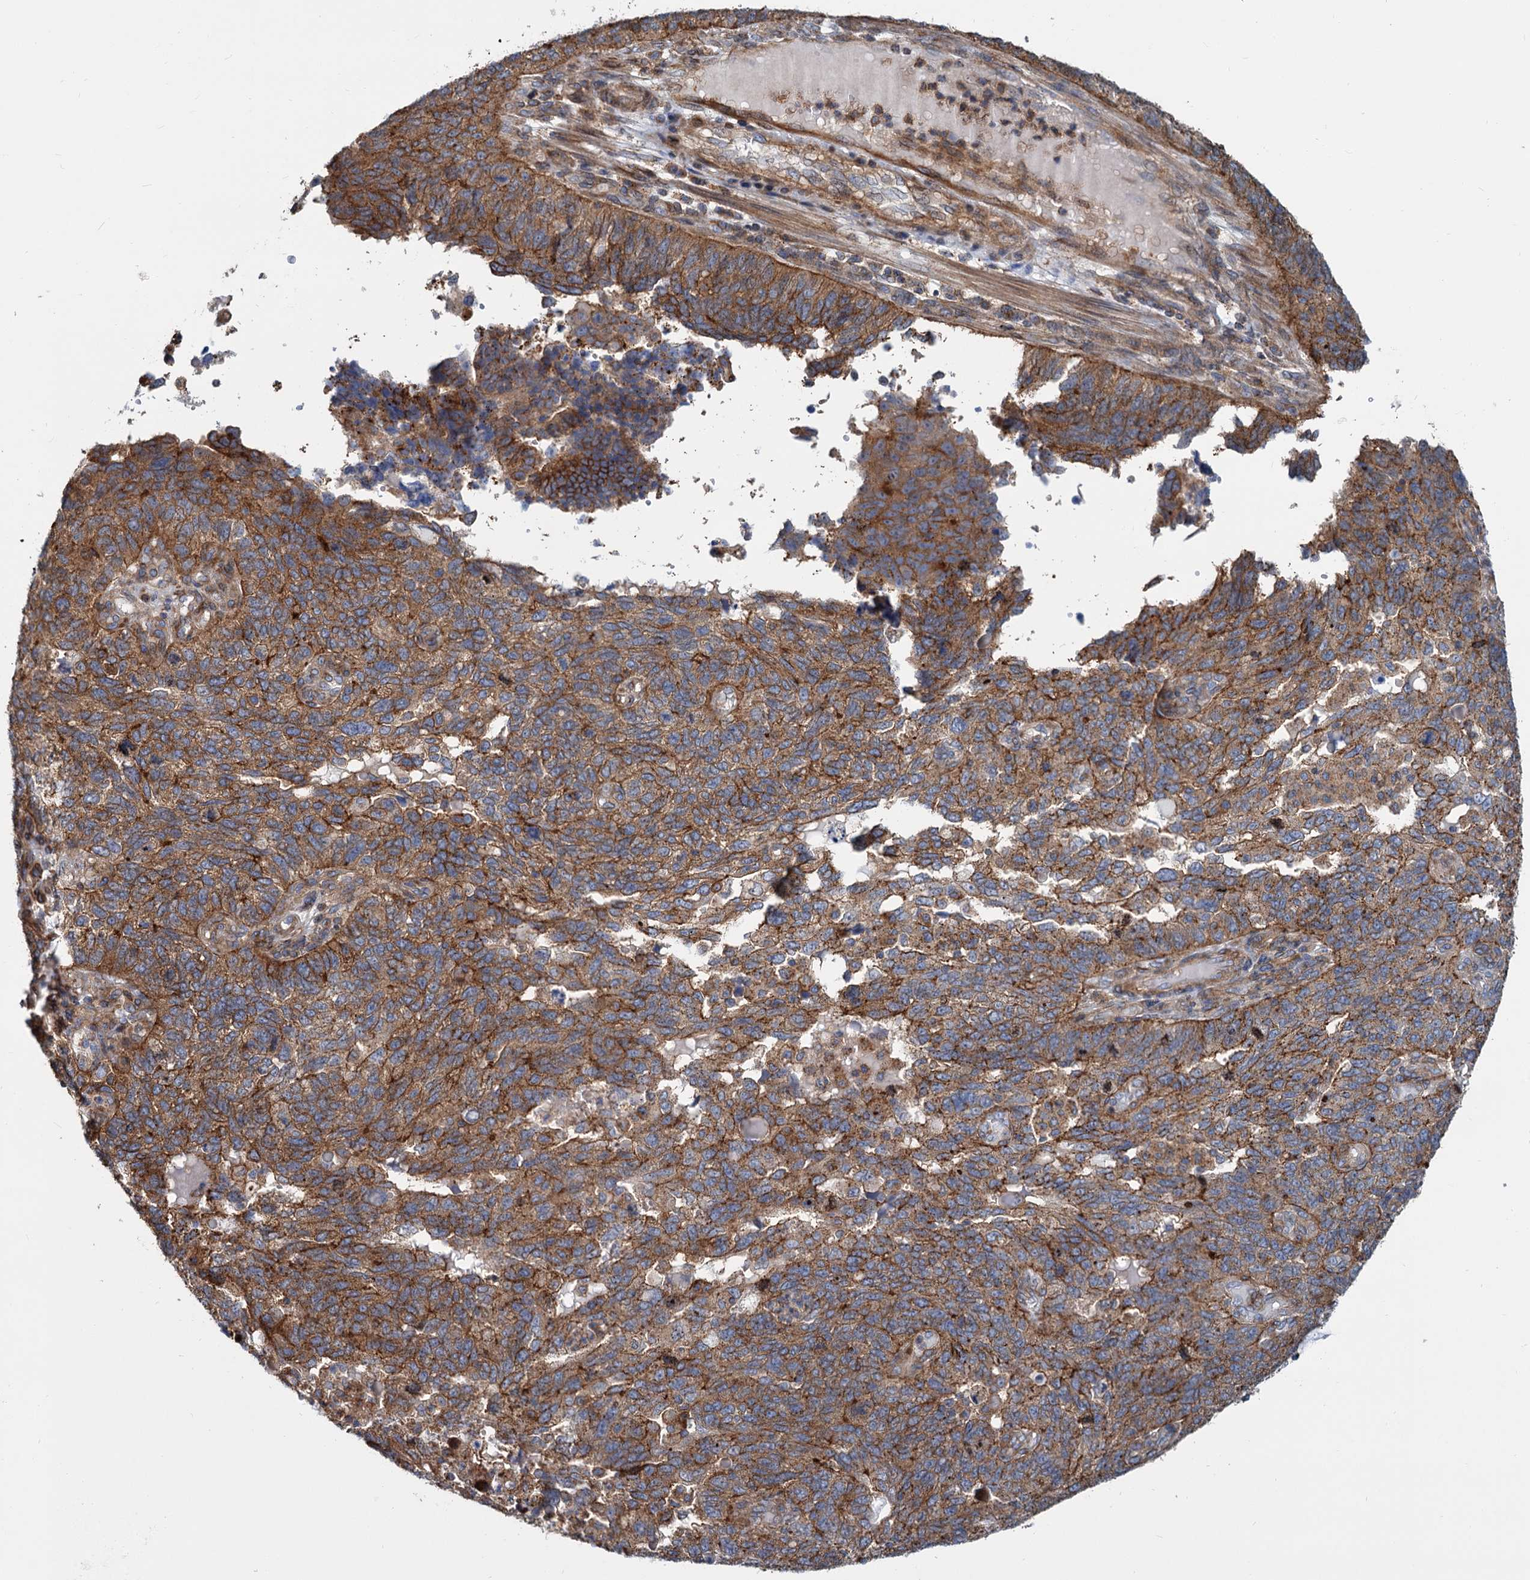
{"staining": {"intensity": "moderate", "quantity": ">75%", "location": "cytoplasmic/membranous"}, "tissue": "endometrial cancer", "cell_type": "Tumor cells", "image_type": "cancer", "snomed": [{"axis": "morphology", "description": "Adenocarcinoma, NOS"}, {"axis": "topography", "description": "Endometrium"}], "caption": "About >75% of tumor cells in endometrial cancer show moderate cytoplasmic/membranous protein expression as visualized by brown immunohistochemical staining.", "gene": "PSEN1", "patient": {"sex": "female", "age": 66}}